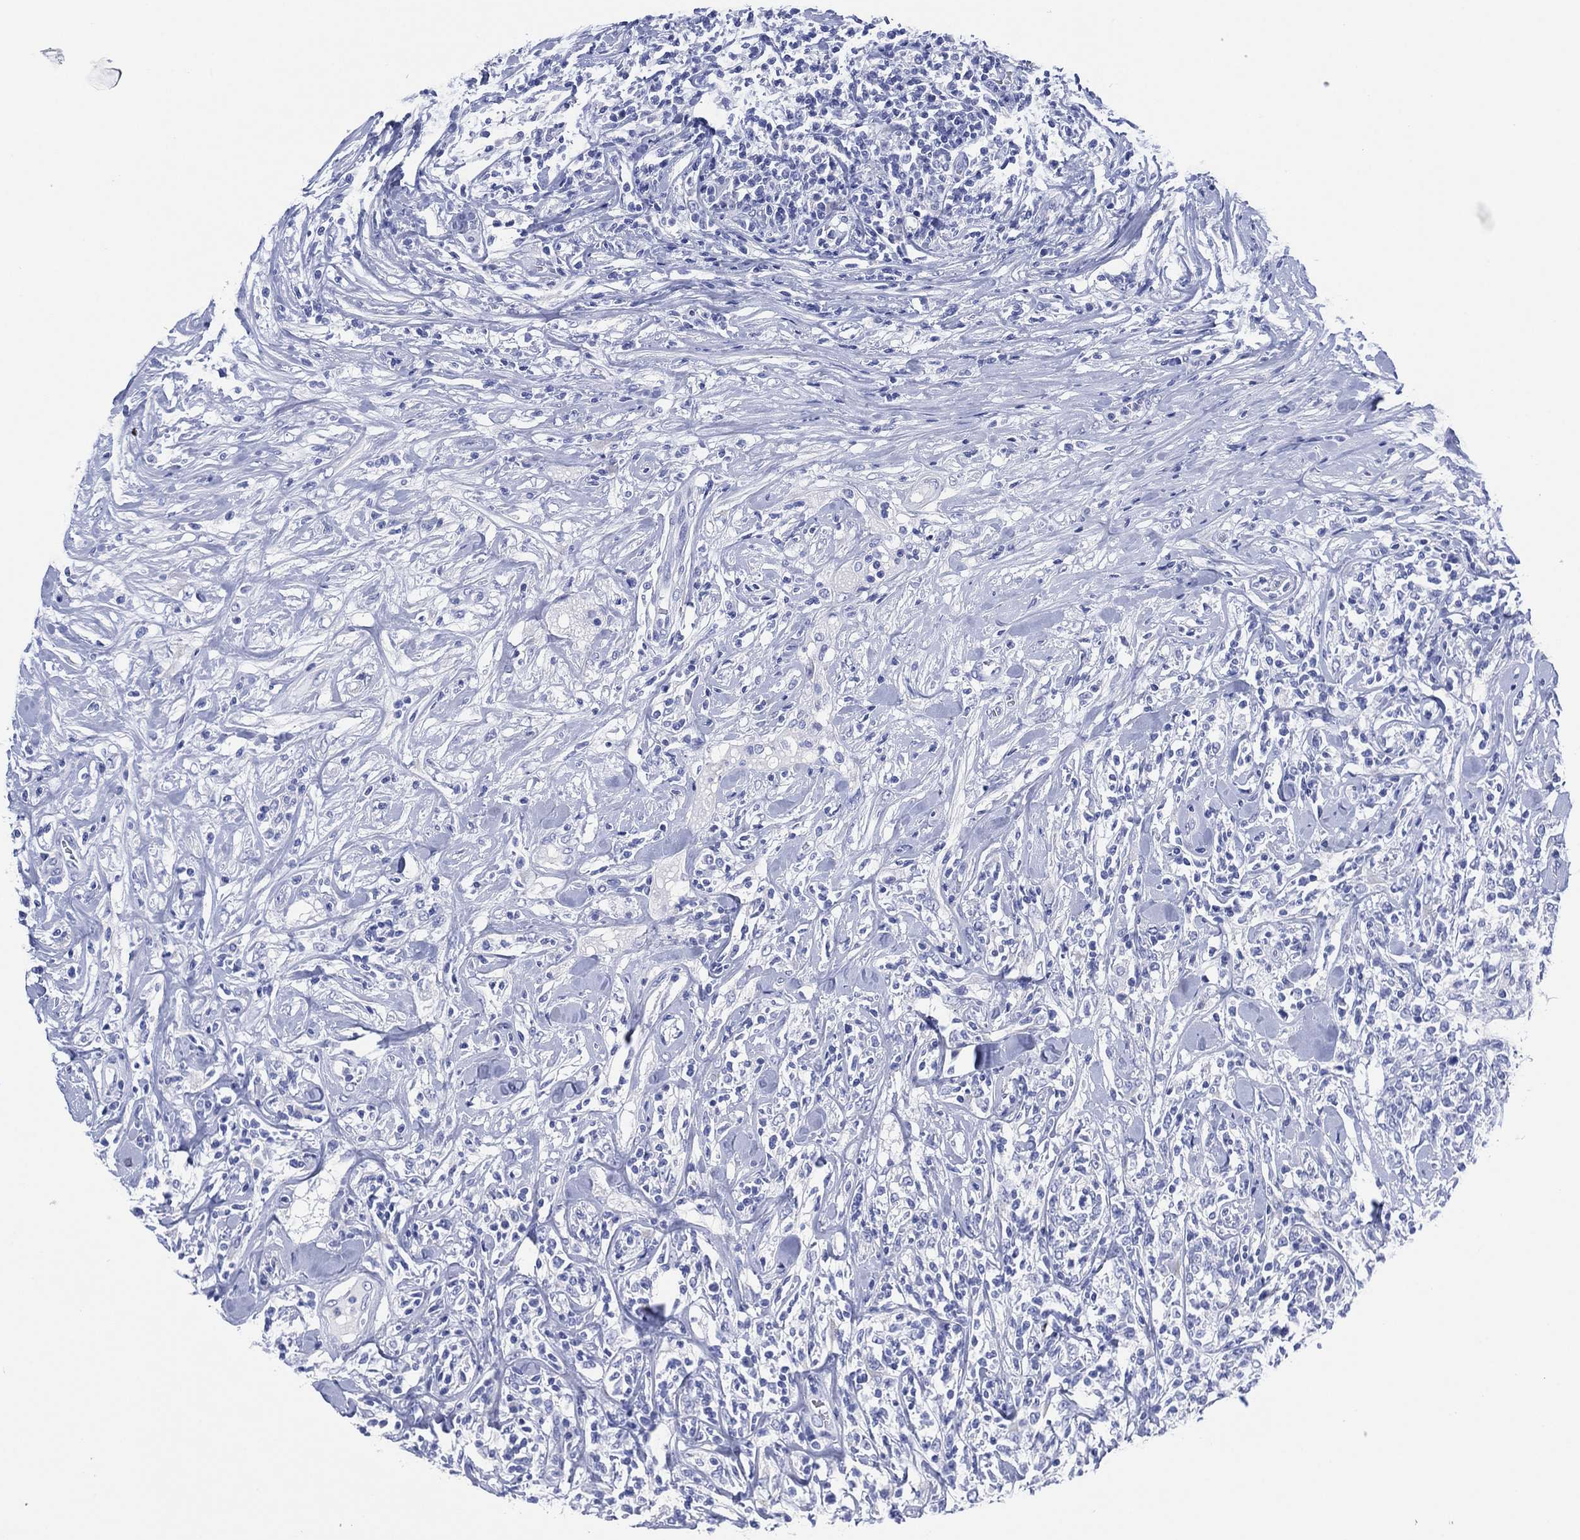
{"staining": {"intensity": "negative", "quantity": "none", "location": "none"}, "tissue": "lymphoma", "cell_type": "Tumor cells", "image_type": "cancer", "snomed": [{"axis": "morphology", "description": "Malignant lymphoma, non-Hodgkin's type, High grade"}, {"axis": "topography", "description": "Lymph node"}], "caption": "High power microscopy photomicrograph of an IHC histopathology image of malignant lymphoma, non-Hodgkin's type (high-grade), revealing no significant staining in tumor cells. (IHC, brightfield microscopy, high magnification).", "gene": "SLC9C2", "patient": {"sex": "female", "age": 84}}